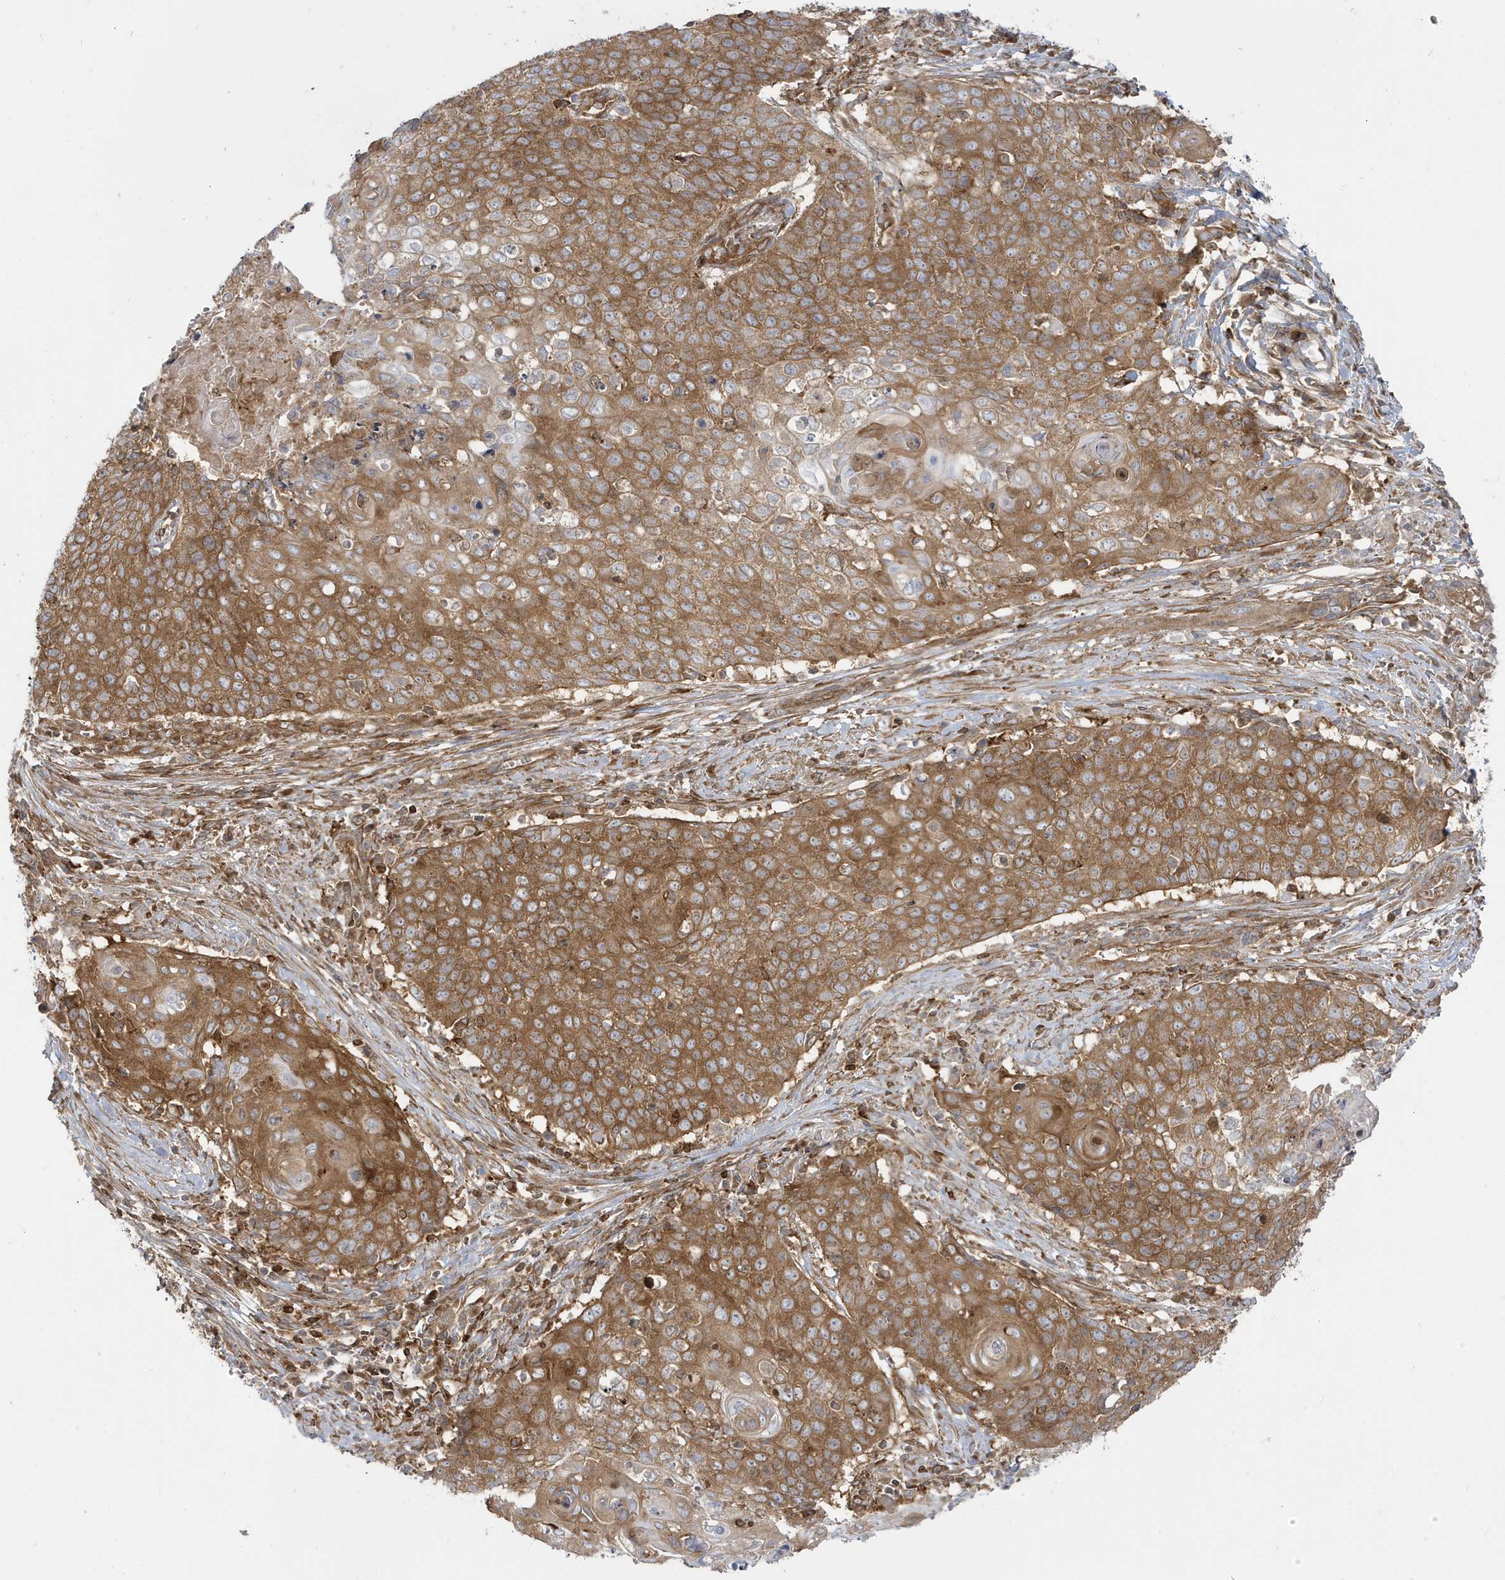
{"staining": {"intensity": "moderate", "quantity": ">75%", "location": "cytoplasmic/membranous"}, "tissue": "cervical cancer", "cell_type": "Tumor cells", "image_type": "cancer", "snomed": [{"axis": "morphology", "description": "Squamous cell carcinoma, NOS"}, {"axis": "topography", "description": "Cervix"}], "caption": "Moderate cytoplasmic/membranous protein positivity is present in approximately >75% of tumor cells in cervical cancer (squamous cell carcinoma).", "gene": "STAM", "patient": {"sex": "female", "age": 39}}